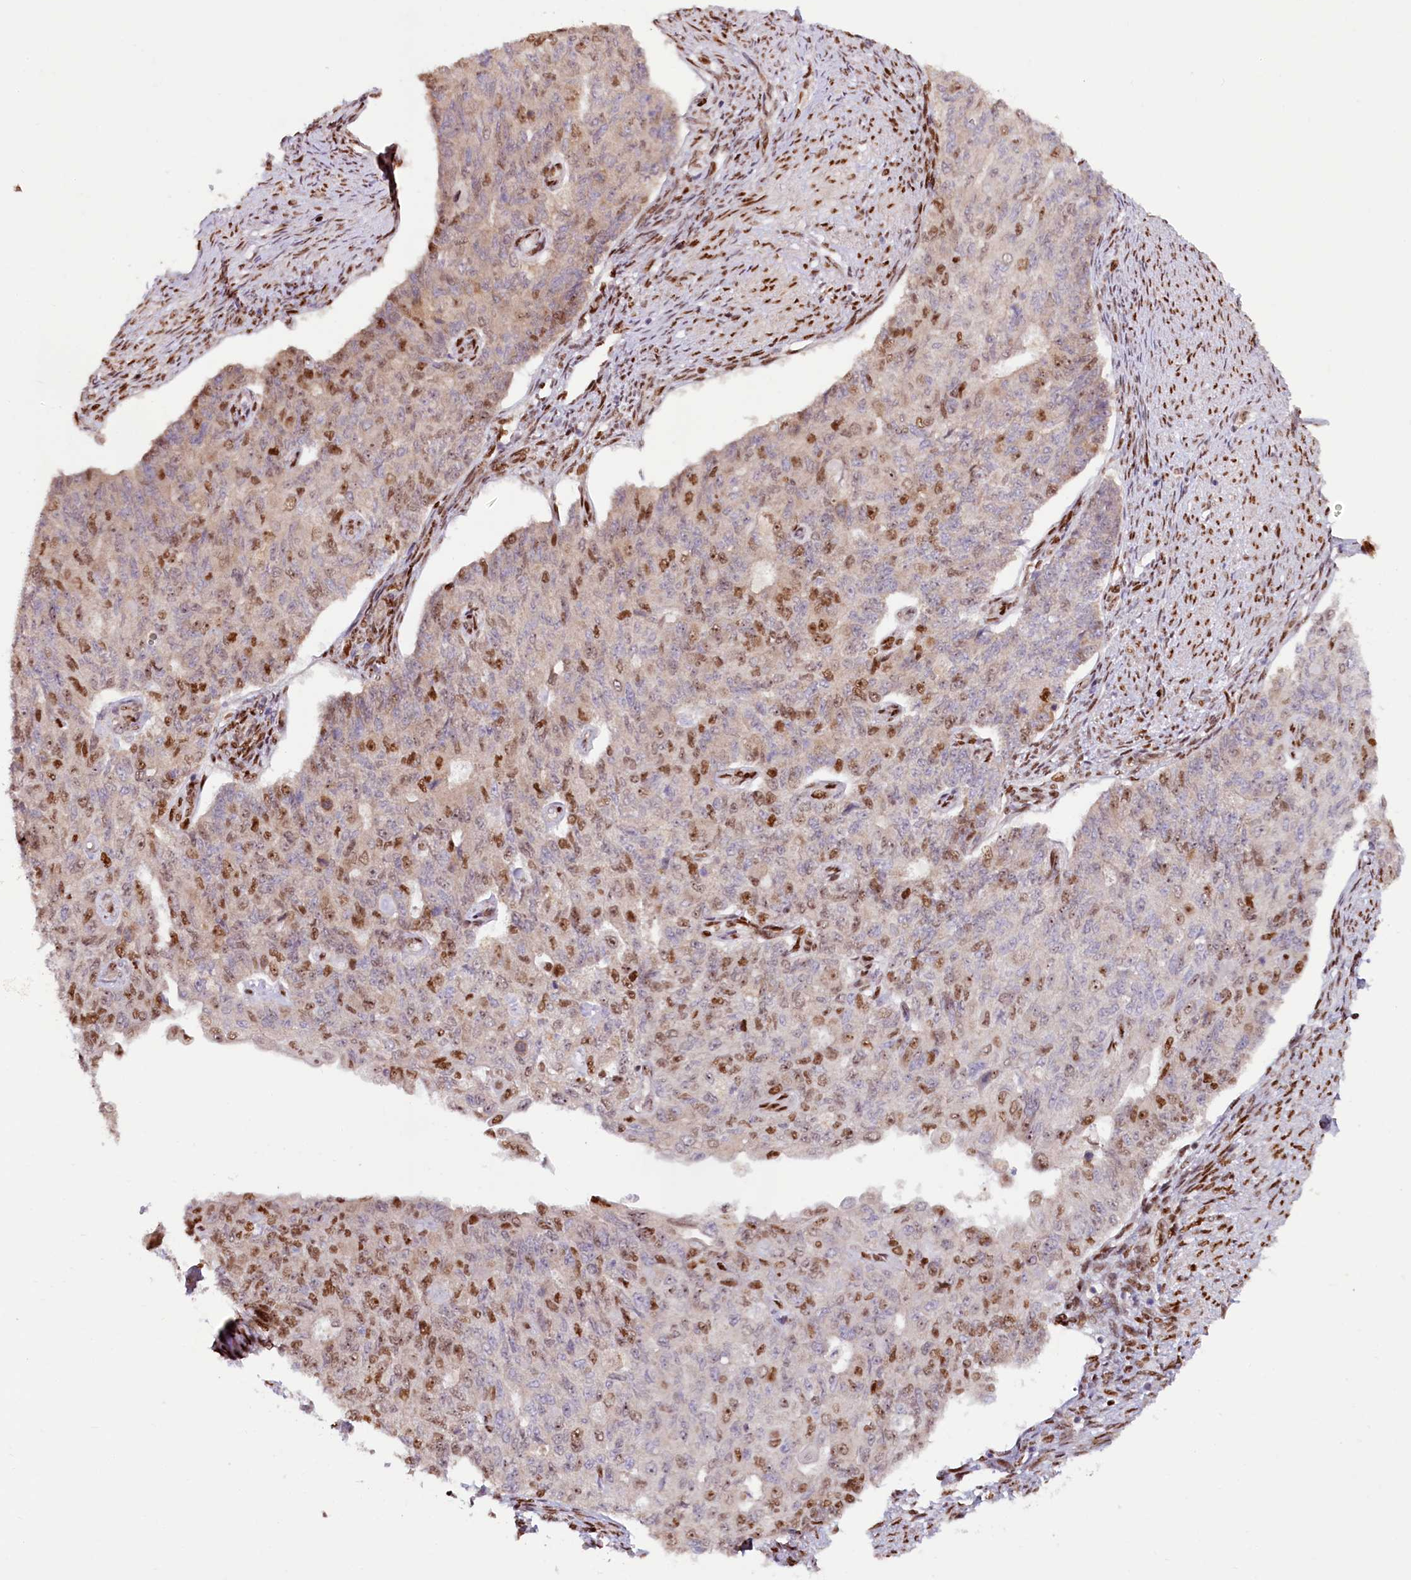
{"staining": {"intensity": "moderate", "quantity": "25%-75%", "location": "nuclear"}, "tissue": "endometrial cancer", "cell_type": "Tumor cells", "image_type": "cancer", "snomed": [{"axis": "morphology", "description": "Adenocarcinoma, NOS"}, {"axis": "topography", "description": "Endometrium"}], "caption": "Endometrial cancer (adenocarcinoma) stained for a protein (brown) displays moderate nuclear positive positivity in about 25%-75% of tumor cells.", "gene": "TCOF1", "patient": {"sex": "female", "age": 32}}